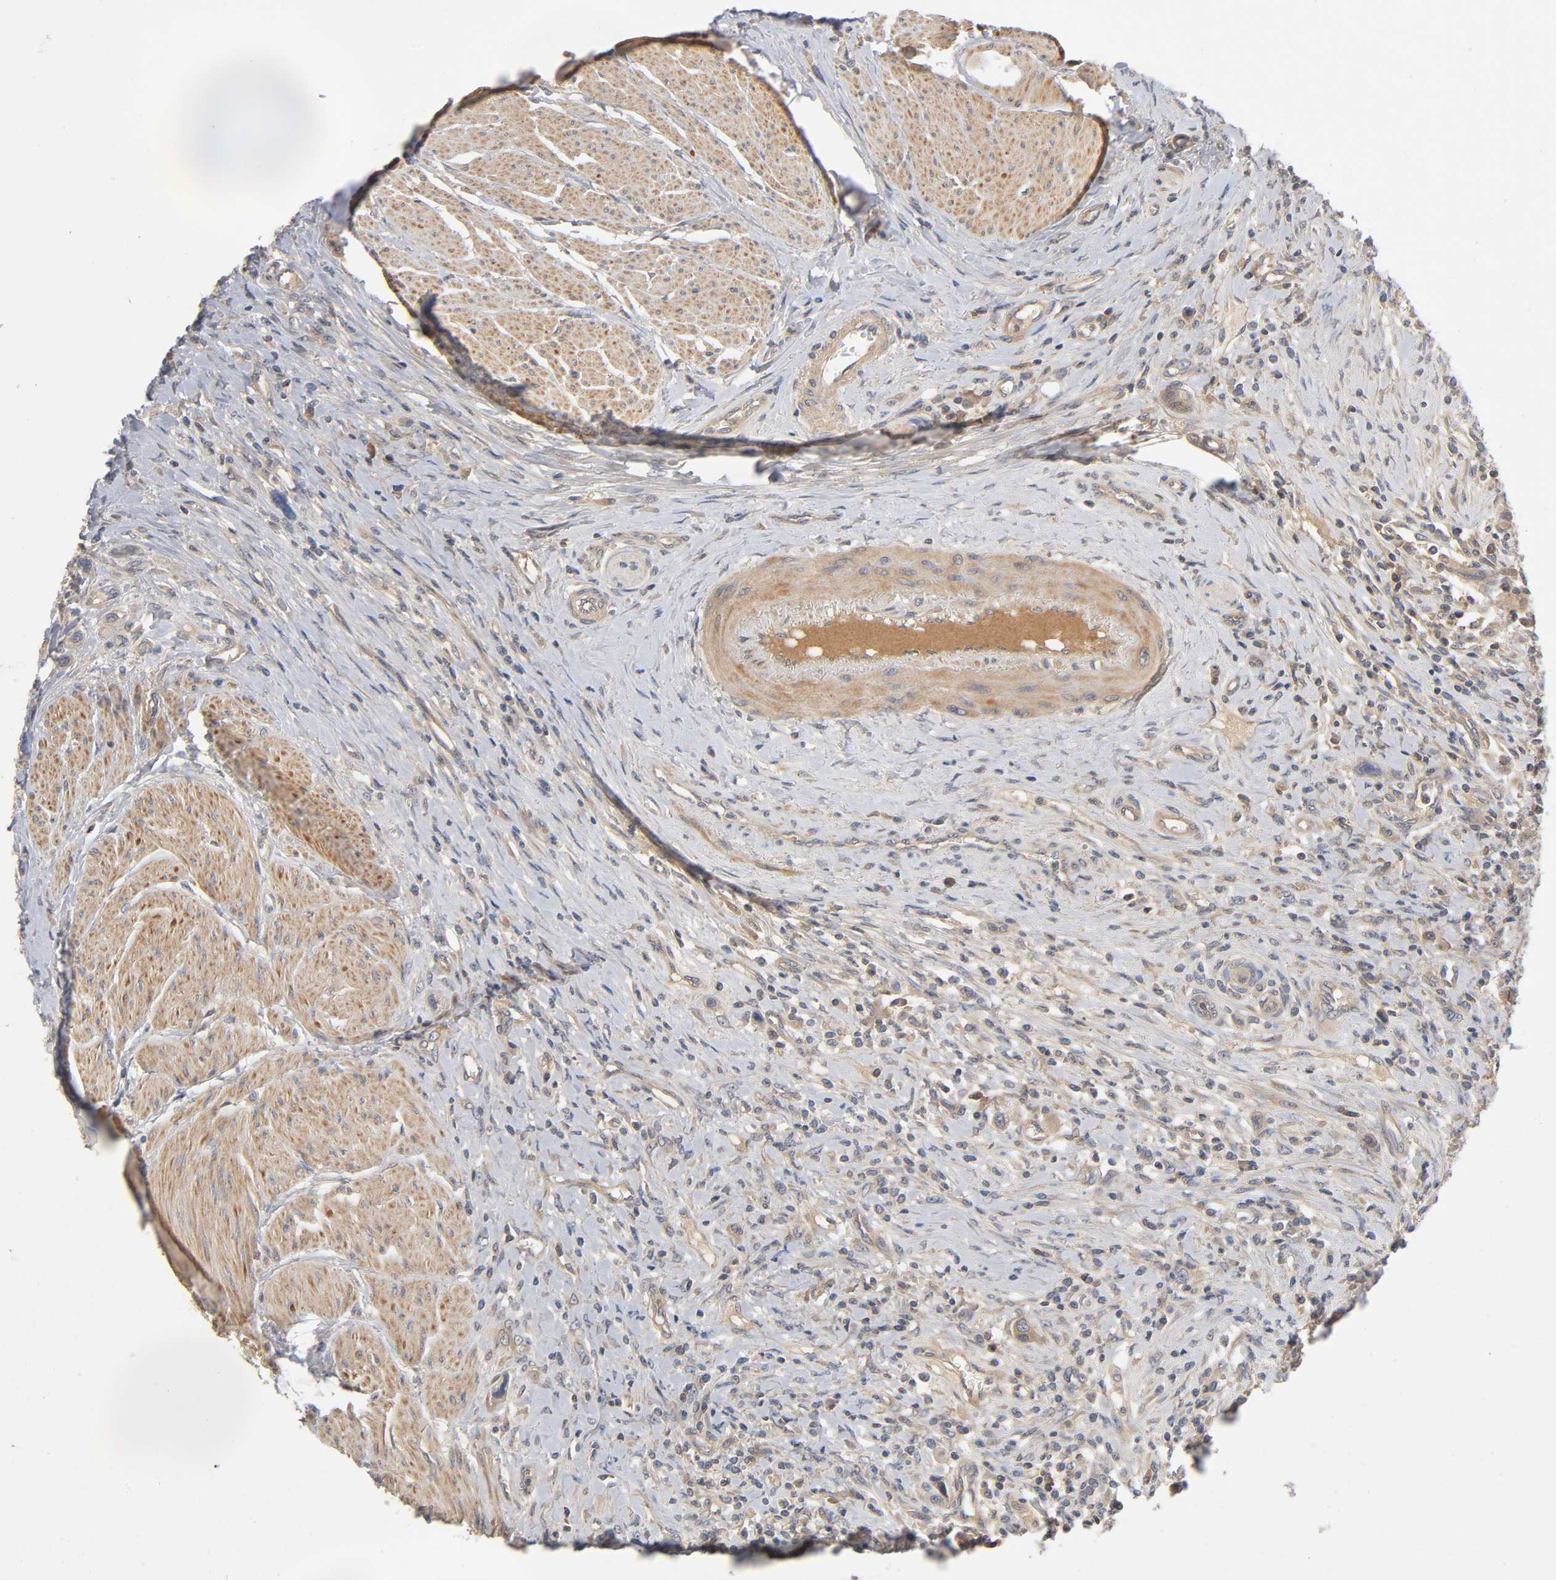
{"staining": {"intensity": "moderate", "quantity": ">75%", "location": "cytoplasmic/membranous"}, "tissue": "urothelial cancer", "cell_type": "Tumor cells", "image_type": "cancer", "snomed": [{"axis": "morphology", "description": "Urothelial carcinoma, High grade"}, {"axis": "topography", "description": "Urinary bladder"}], "caption": "Human high-grade urothelial carcinoma stained with a protein marker exhibits moderate staining in tumor cells.", "gene": "CPB2", "patient": {"sex": "male", "age": 50}}